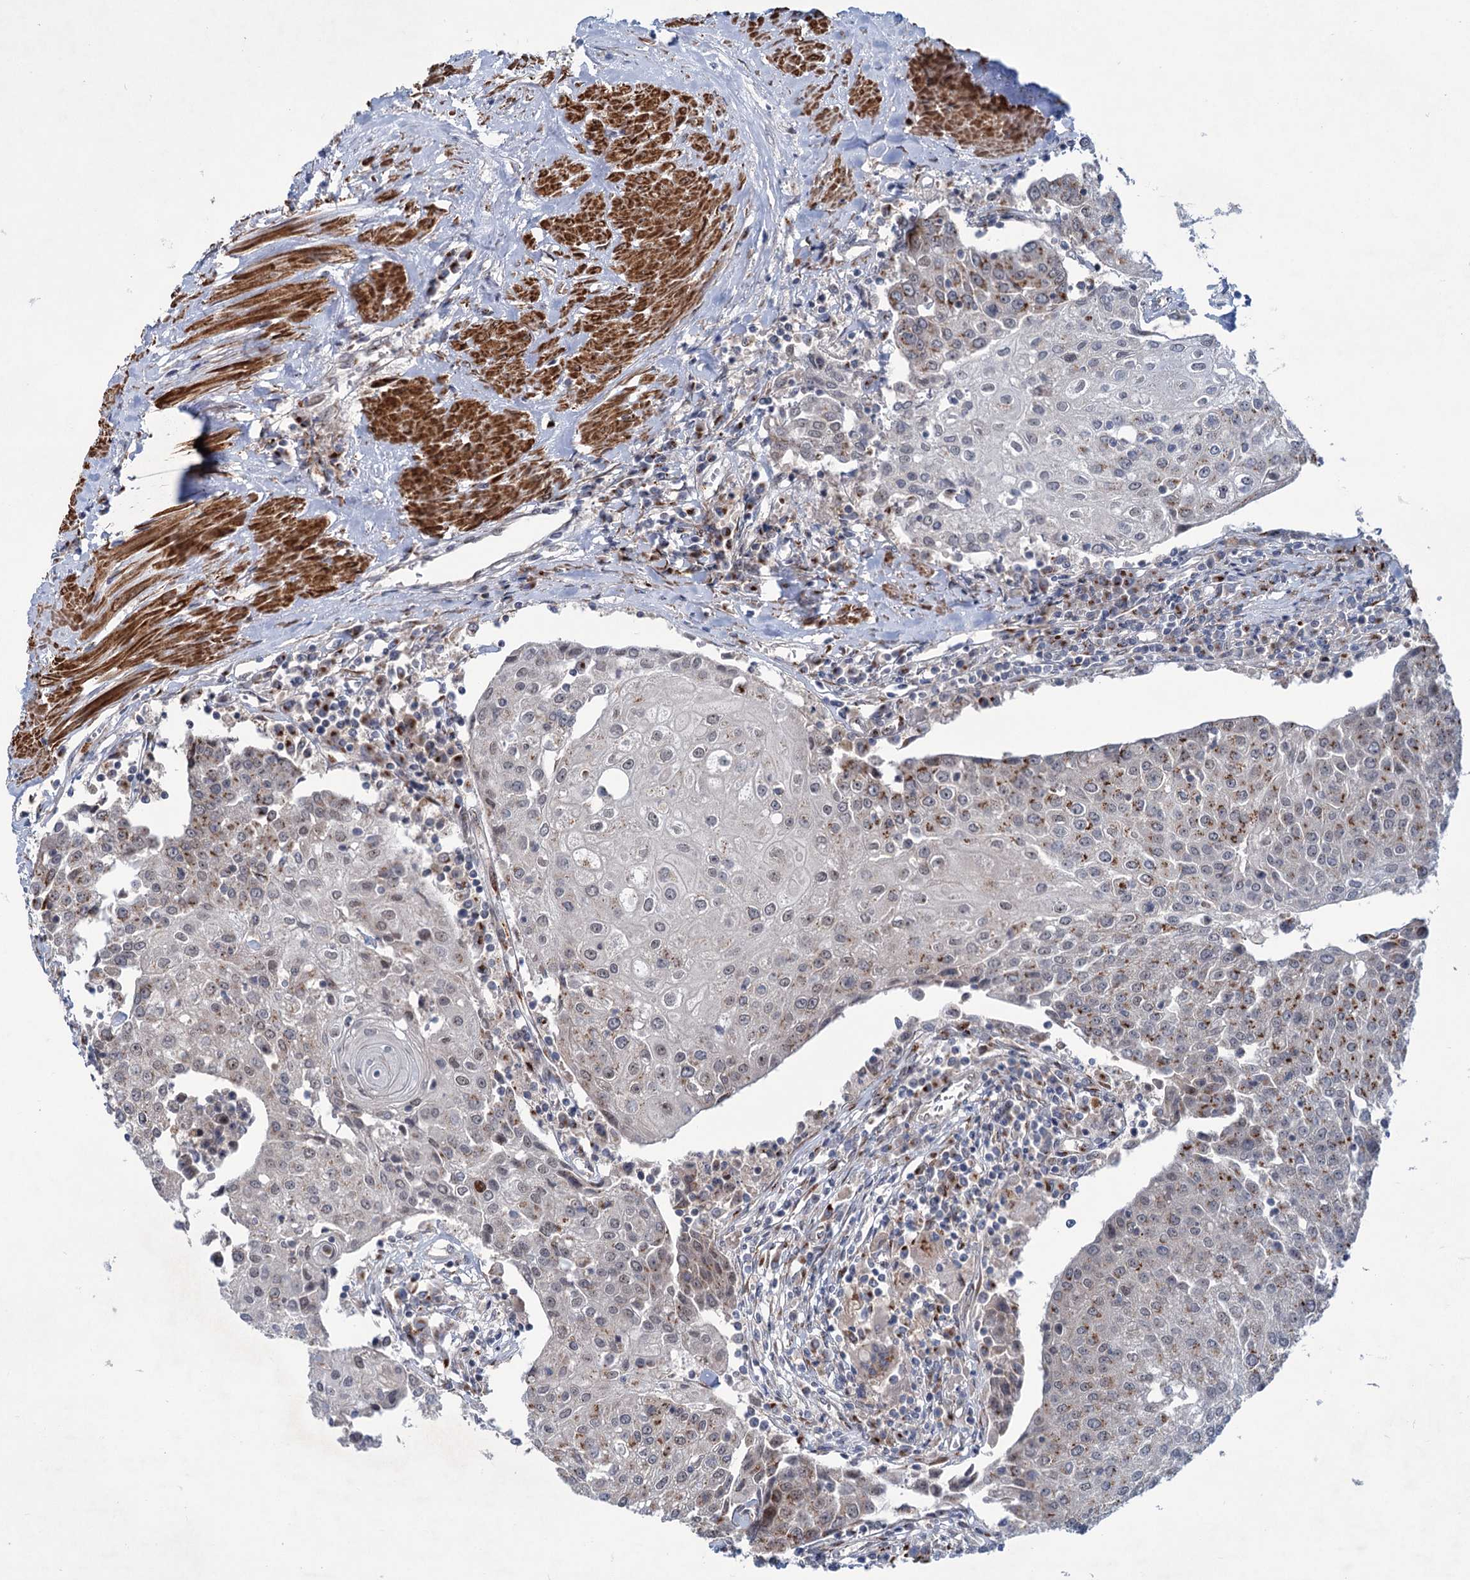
{"staining": {"intensity": "negative", "quantity": "none", "location": "none"}, "tissue": "urothelial cancer", "cell_type": "Tumor cells", "image_type": "cancer", "snomed": [{"axis": "morphology", "description": "Urothelial carcinoma, High grade"}, {"axis": "topography", "description": "Urinary bladder"}], "caption": "Protein analysis of urothelial carcinoma (high-grade) shows no significant staining in tumor cells. (Stains: DAB (3,3'-diaminobenzidine) immunohistochemistry with hematoxylin counter stain, Microscopy: brightfield microscopy at high magnification).", "gene": "ELP4", "patient": {"sex": "female", "age": 85}}